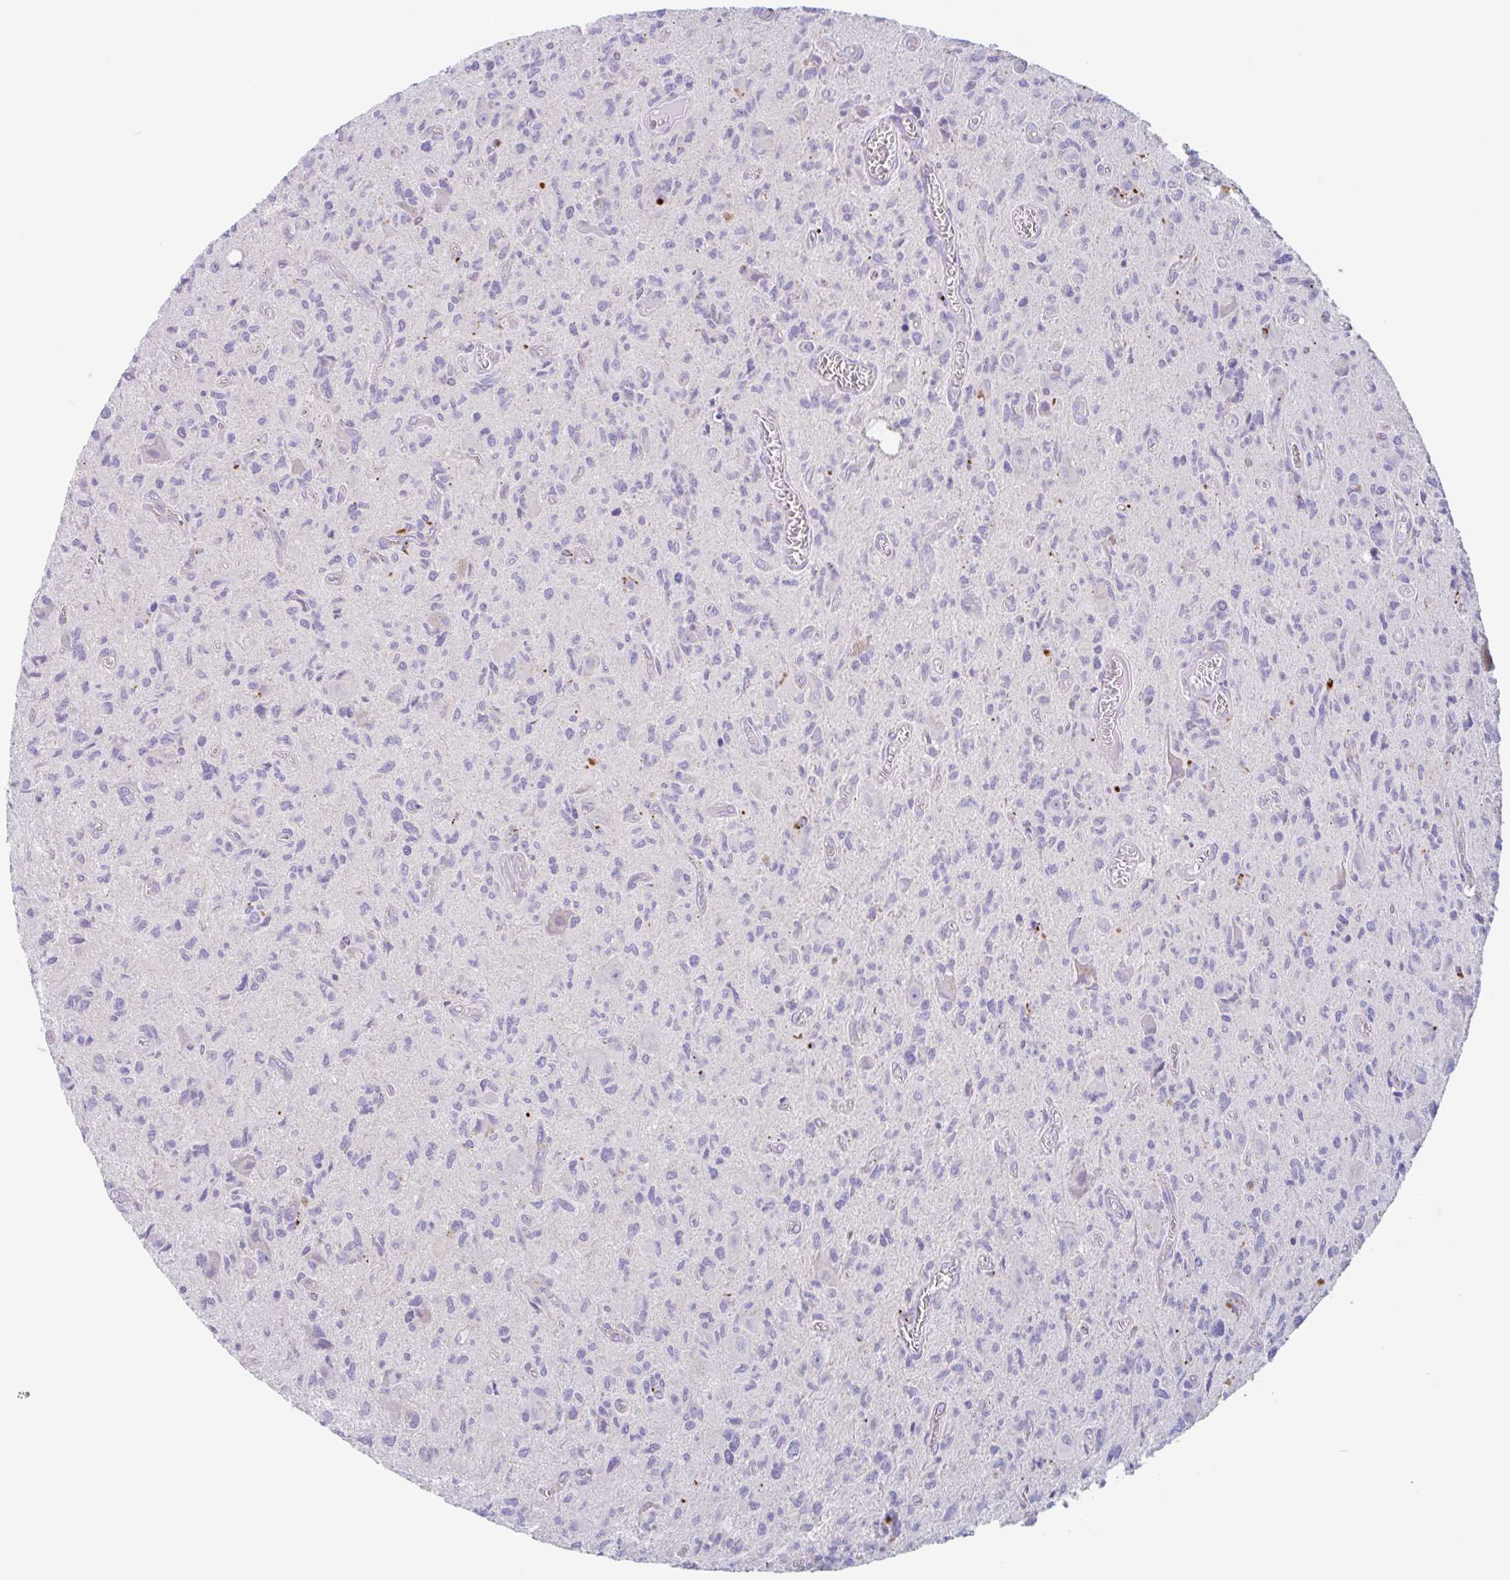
{"staining": {"intensity": "negative", "quantity": "none", "location": "none"}, "tissue": "glioma", "cell_type": "Tumor cells", "image_type": "cancer", "snomed": [{"axis": "morphology", "description": "Glioma, malignant, High grade"}, {"axis": "topography", "description": "Brain"}], "caption": "Image shows no protein staining in tumor cells of glioma tissue.", "gene": "LENG9", "patient": {"sex": "male", "age": 76}}